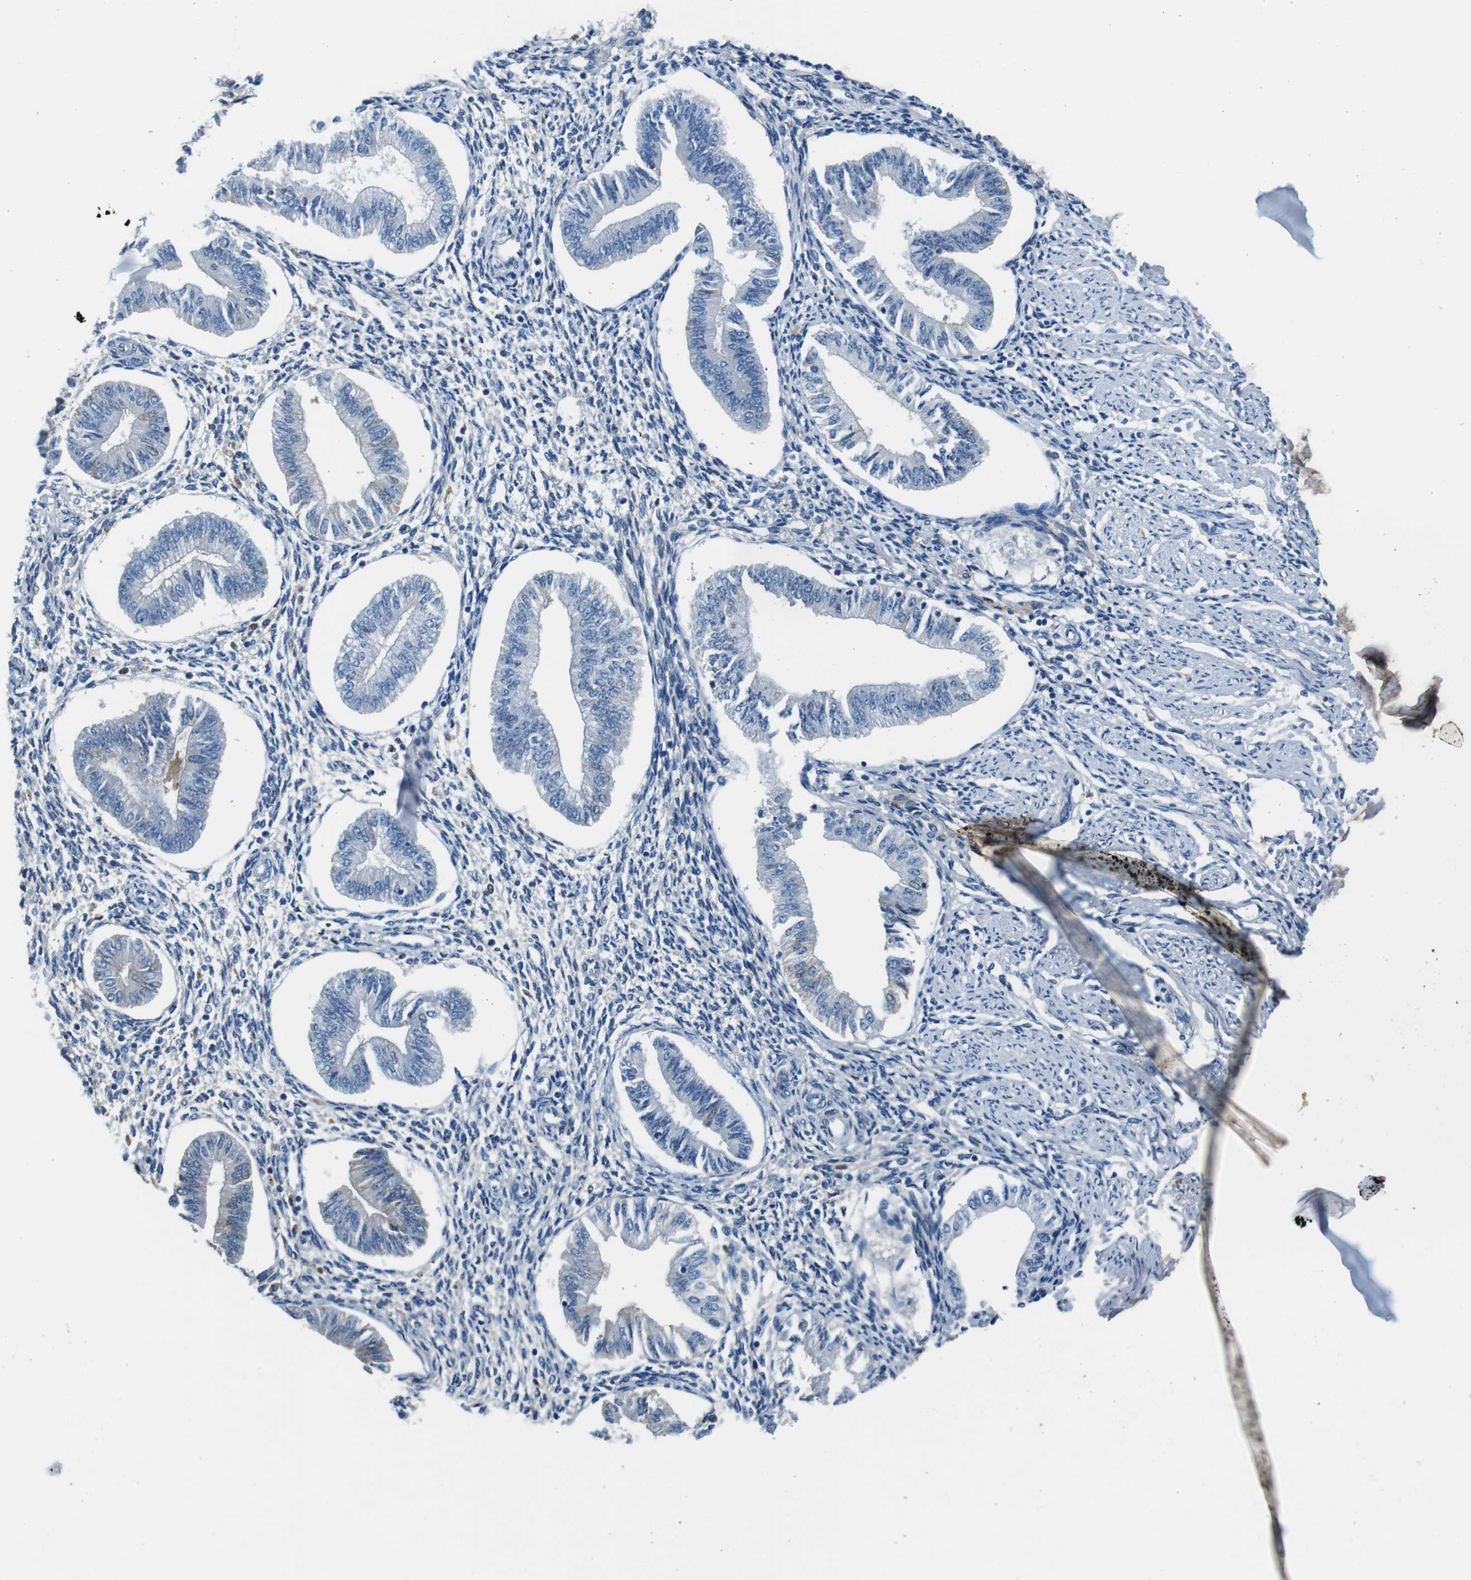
{"staining": {"intensity": "negative", "quantity": "none", "location": "none"}, "tissue": "endometrium", "cell_type": "Cells in endometrial stroma", "image_type": "normal", "snomed": [{"axis": "morphology", "description": "Normal tissue, NOS"}, {"axis": "topography", "description": "Endometrium"}], "caption": "Immunohistochemistry (IHC) image of benign endometrium: endometrium stained with DAB (3,3'-diaminobenzidine) exhibits no significant protein staining in cells in endometrial stroma.", "gene": "IGKC", "patient": {"sex": "female", "age": 50}}